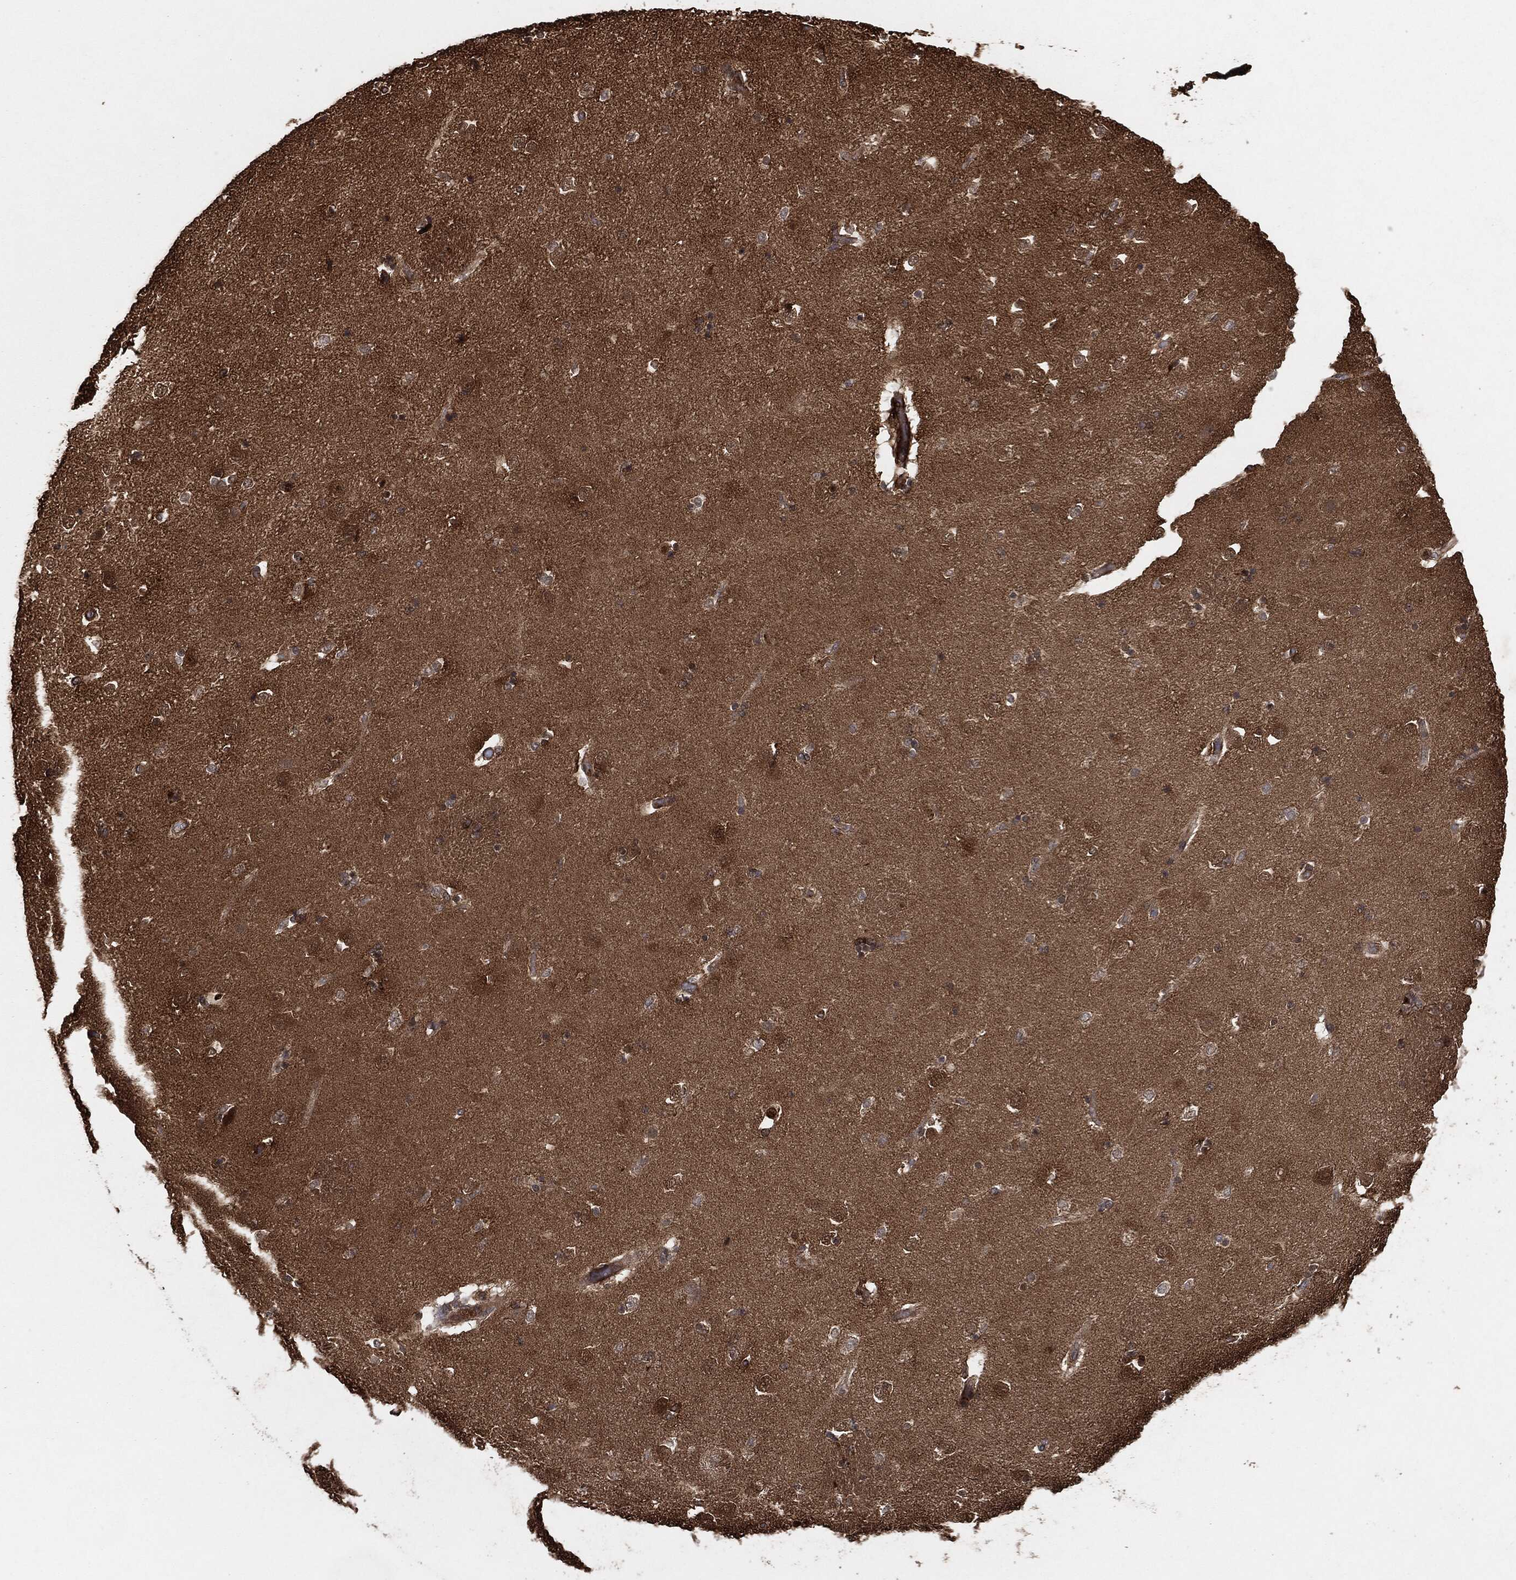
{"staining": {"intensity": "negative", "quantity": "none", "location": "none"}, "tissue": "caudate", "cell_type": "Glial cells", "image_type": "normal", "snomed": [{"axis": "morphology", "description": "Normal tissue, NOS"}, {"axis": "topography", "description": "Lateral ventricle wall"}], "caption": "This is an IHC histopathology image of benign human caudate. There is no staining in glial cells.", "gene": "TPT1", "patient": {"sex": "male", "age": 51}}